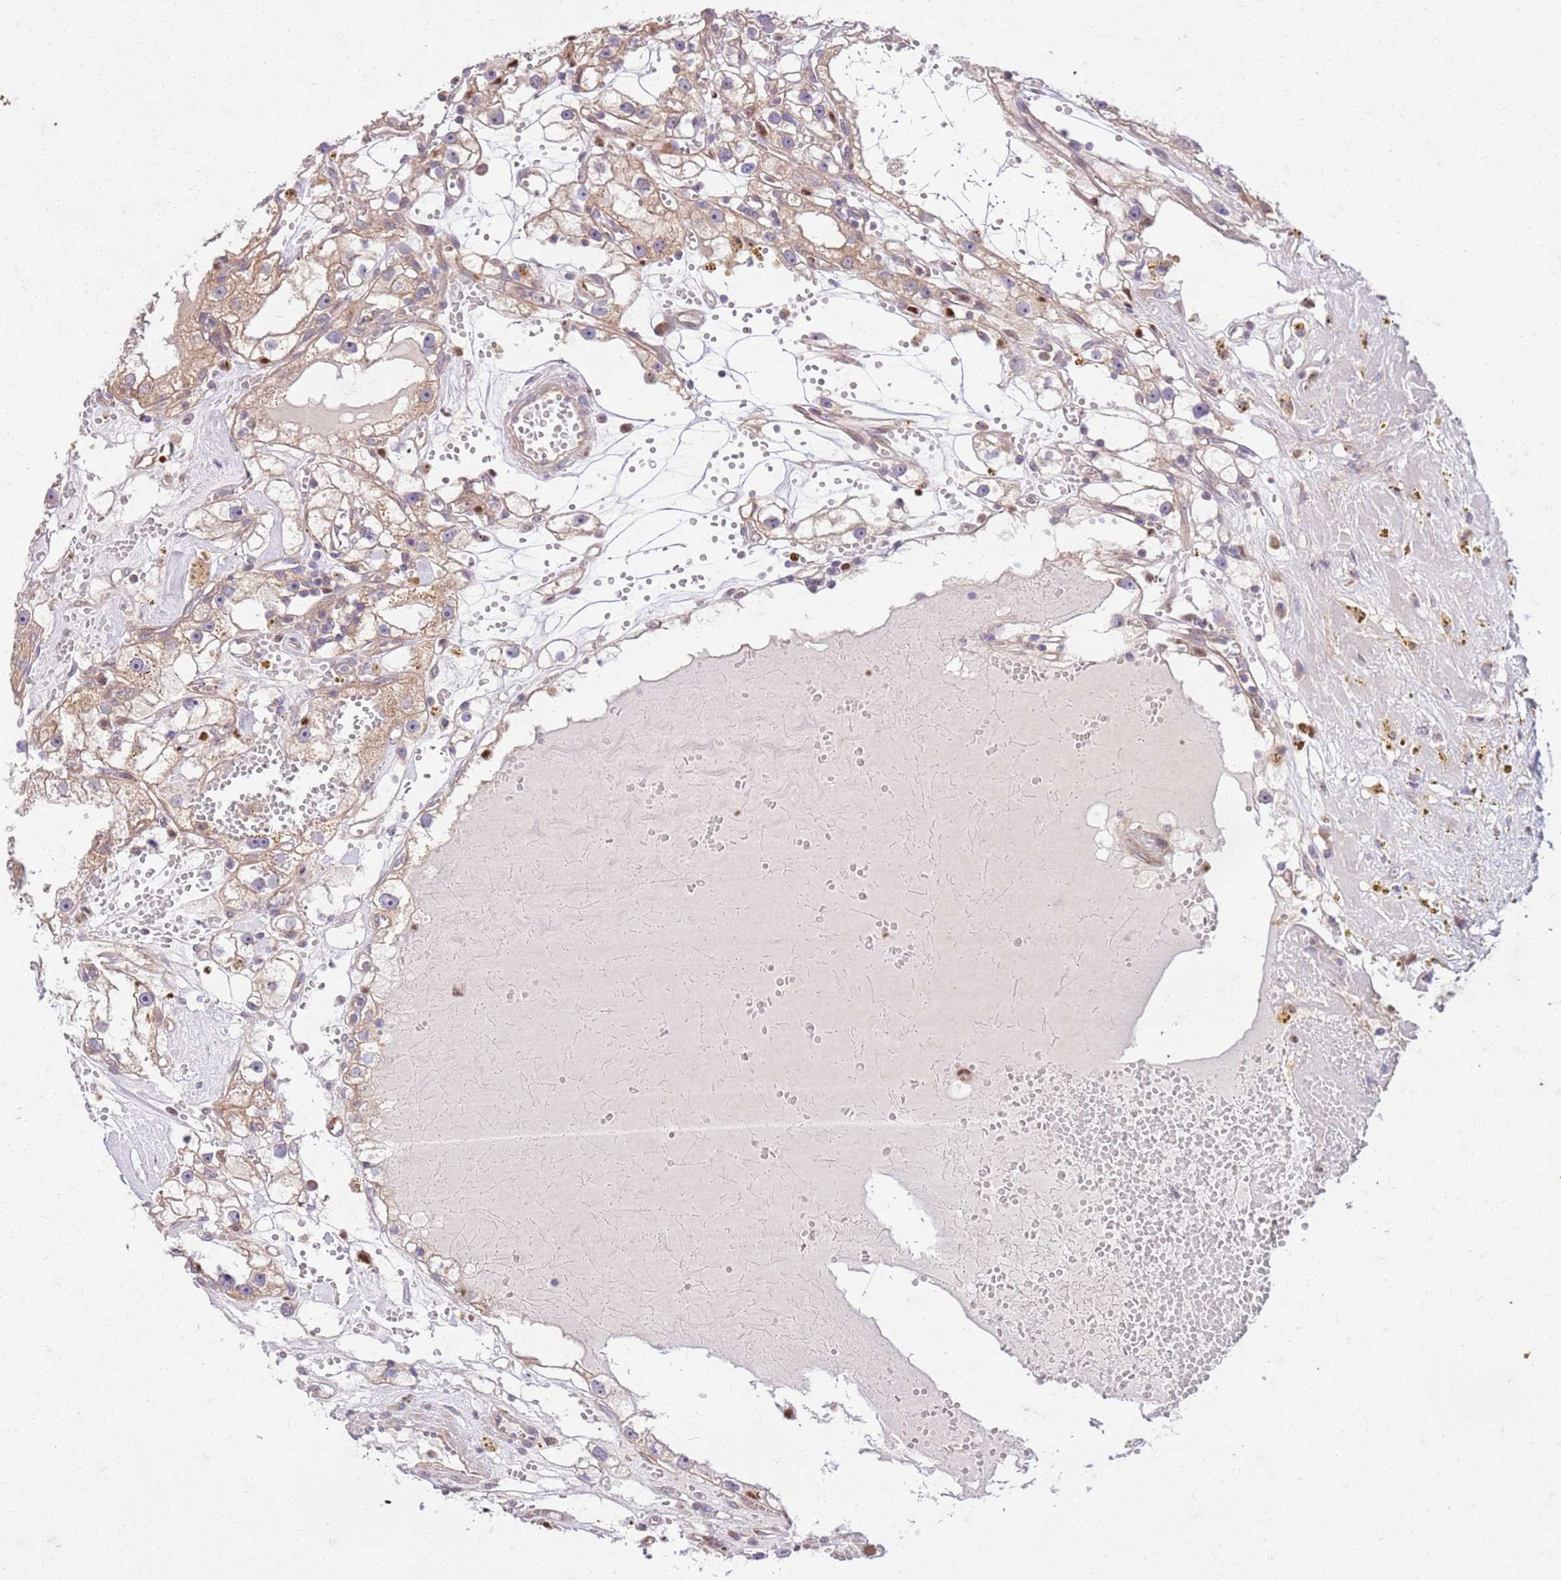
{"staining": {"intensity": "weak", "quantity": ">75%", "location": "cytoplasmic/membranous"}, "tissue": "renal cancer", "cell_type": "Tumor cells", "image_type": "cancer", "snomed": [{"axis": "morphology", "description": "Adenocarcinoma, NOS"}, {"axis": "topography", "description": "Kidney"}], "caption": "High-magnification brightfield microscopy of renal cancer (adenocarcinoma) stained with DAB (brown) and counterstained with hematoxylin (blue). tumor cells exhibit weak cytoplasmic/membranous expression is identified in approximately>75% of cells.", "gene": "OSBP", "patient": {"sex": "male", "age": 56}}